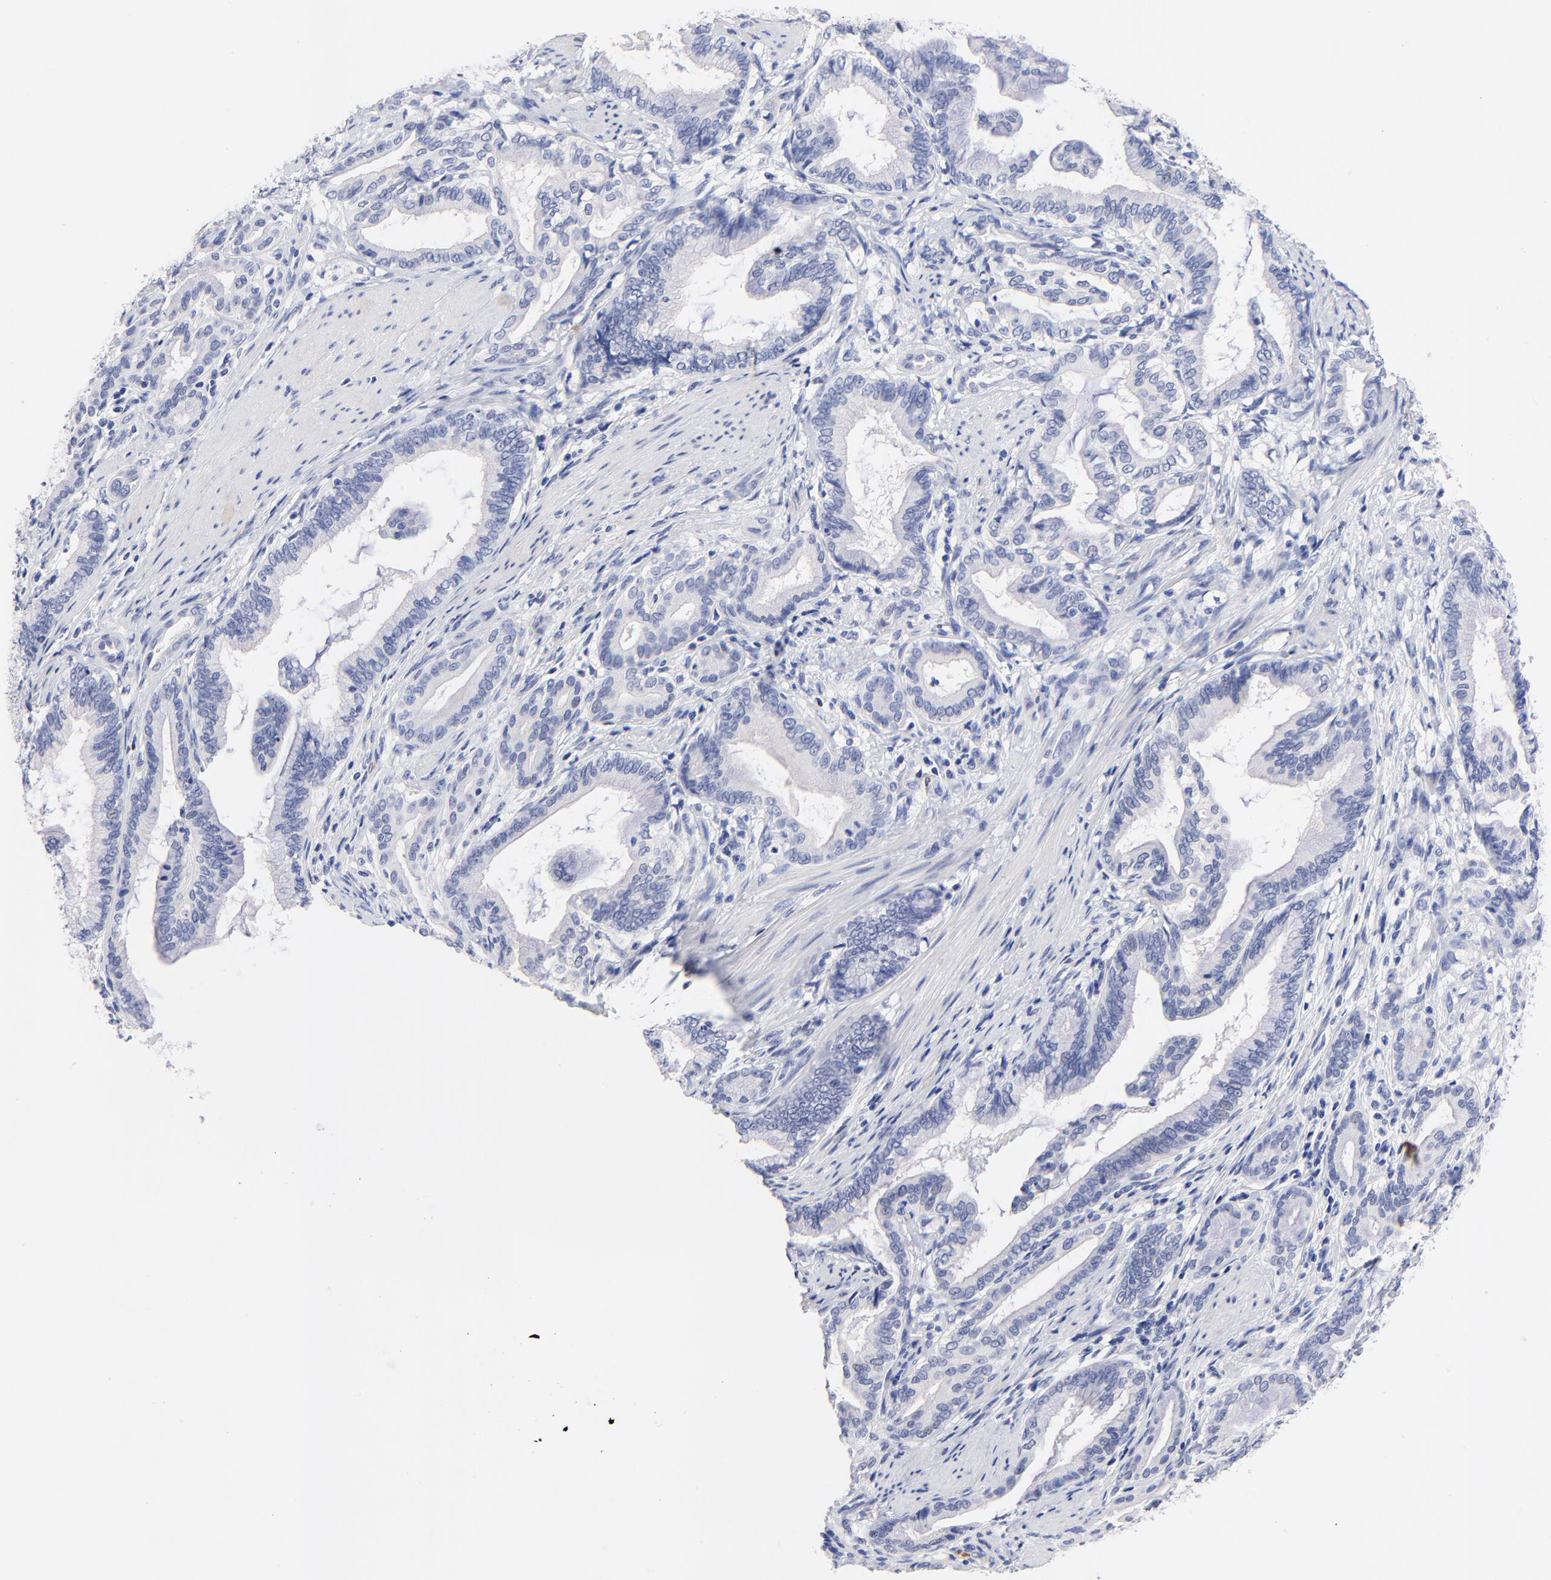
{"staining": {"intensity": "negative", "quantity": "none", "location": "none"}, "tissue": "pancreatic cancer", "cell_type": "Tumor cells", "image_type": "cancer", "snomed": [{"axis": "morphology", "description": "Adenocarcinoma, NOS"}, {"axis": "topography", "description": "Pancreas"}], "caption": "High magnification brightfield microscopy of pancreatic adenocarcinoma stained with DAB (brown) and counterstained with hematoxylin (blue): tumor cells show no significant staining.", "gene": "FAM117B", "patient": {"sex": "female", "age": 64}}